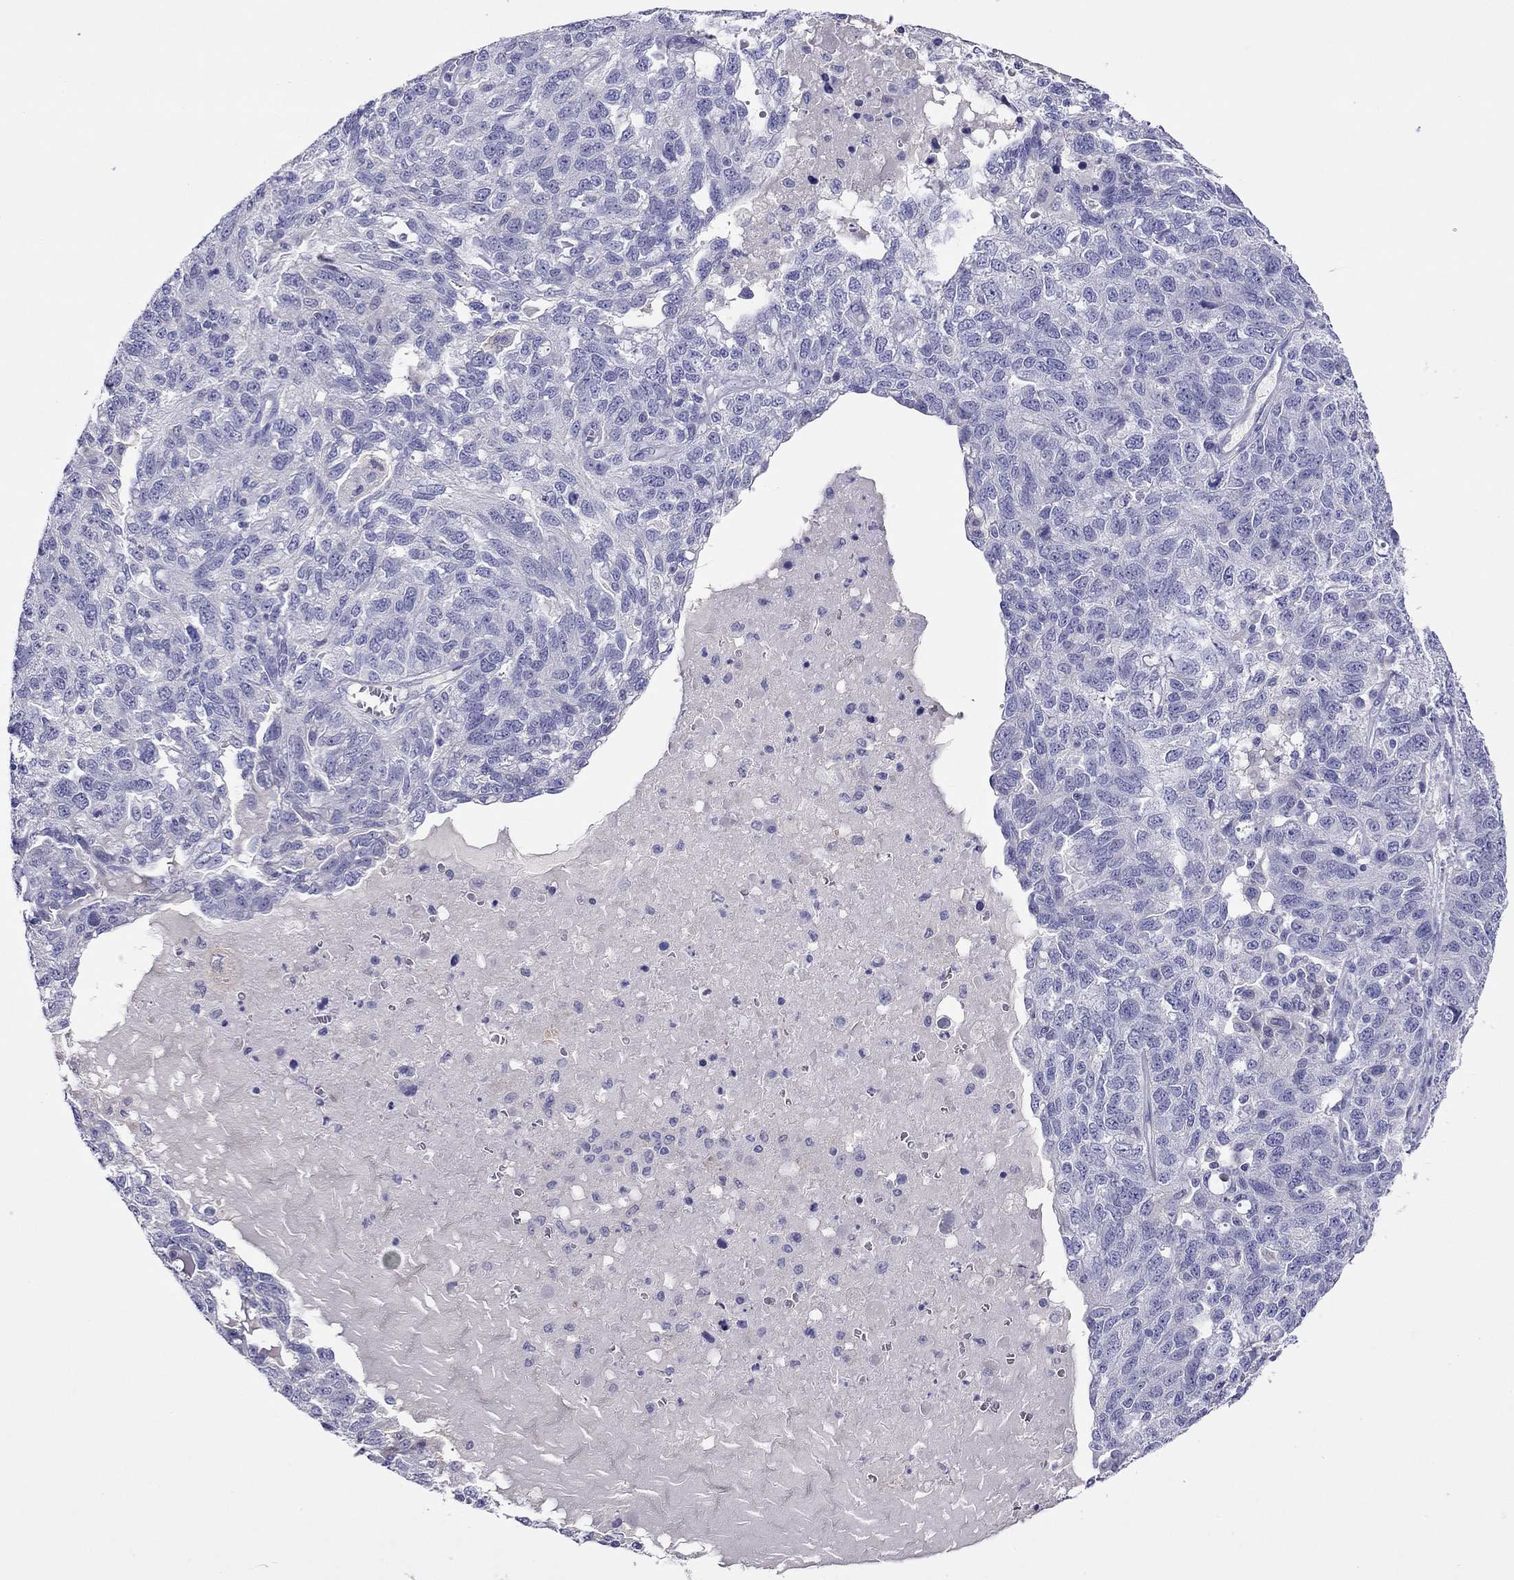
{"staining": {"intensity": "negative", "quantity": "none", "location": "none"}, "tissue": "ovarian cancer", "cell_type": "Tumor cells", "image_type": "cancer", "snomed": [{"axis": "morphology", "description": "Cystadenocarcinoma, serous, NOS"}, {"axis": "topography", "description": "Ovary"}], "caption": "Serous cystadenocarcinoma (ovarian) was stained to show a protein in brown. There is no significant expression in tumor cells. (DAB (3,3'-diaminobenzidine) immunohistochemistry (IHC) visualized using brightfield microscopy, high magnification).", "gene": "CAPNS2", "patient": {"sex": "female", "age": 71}}